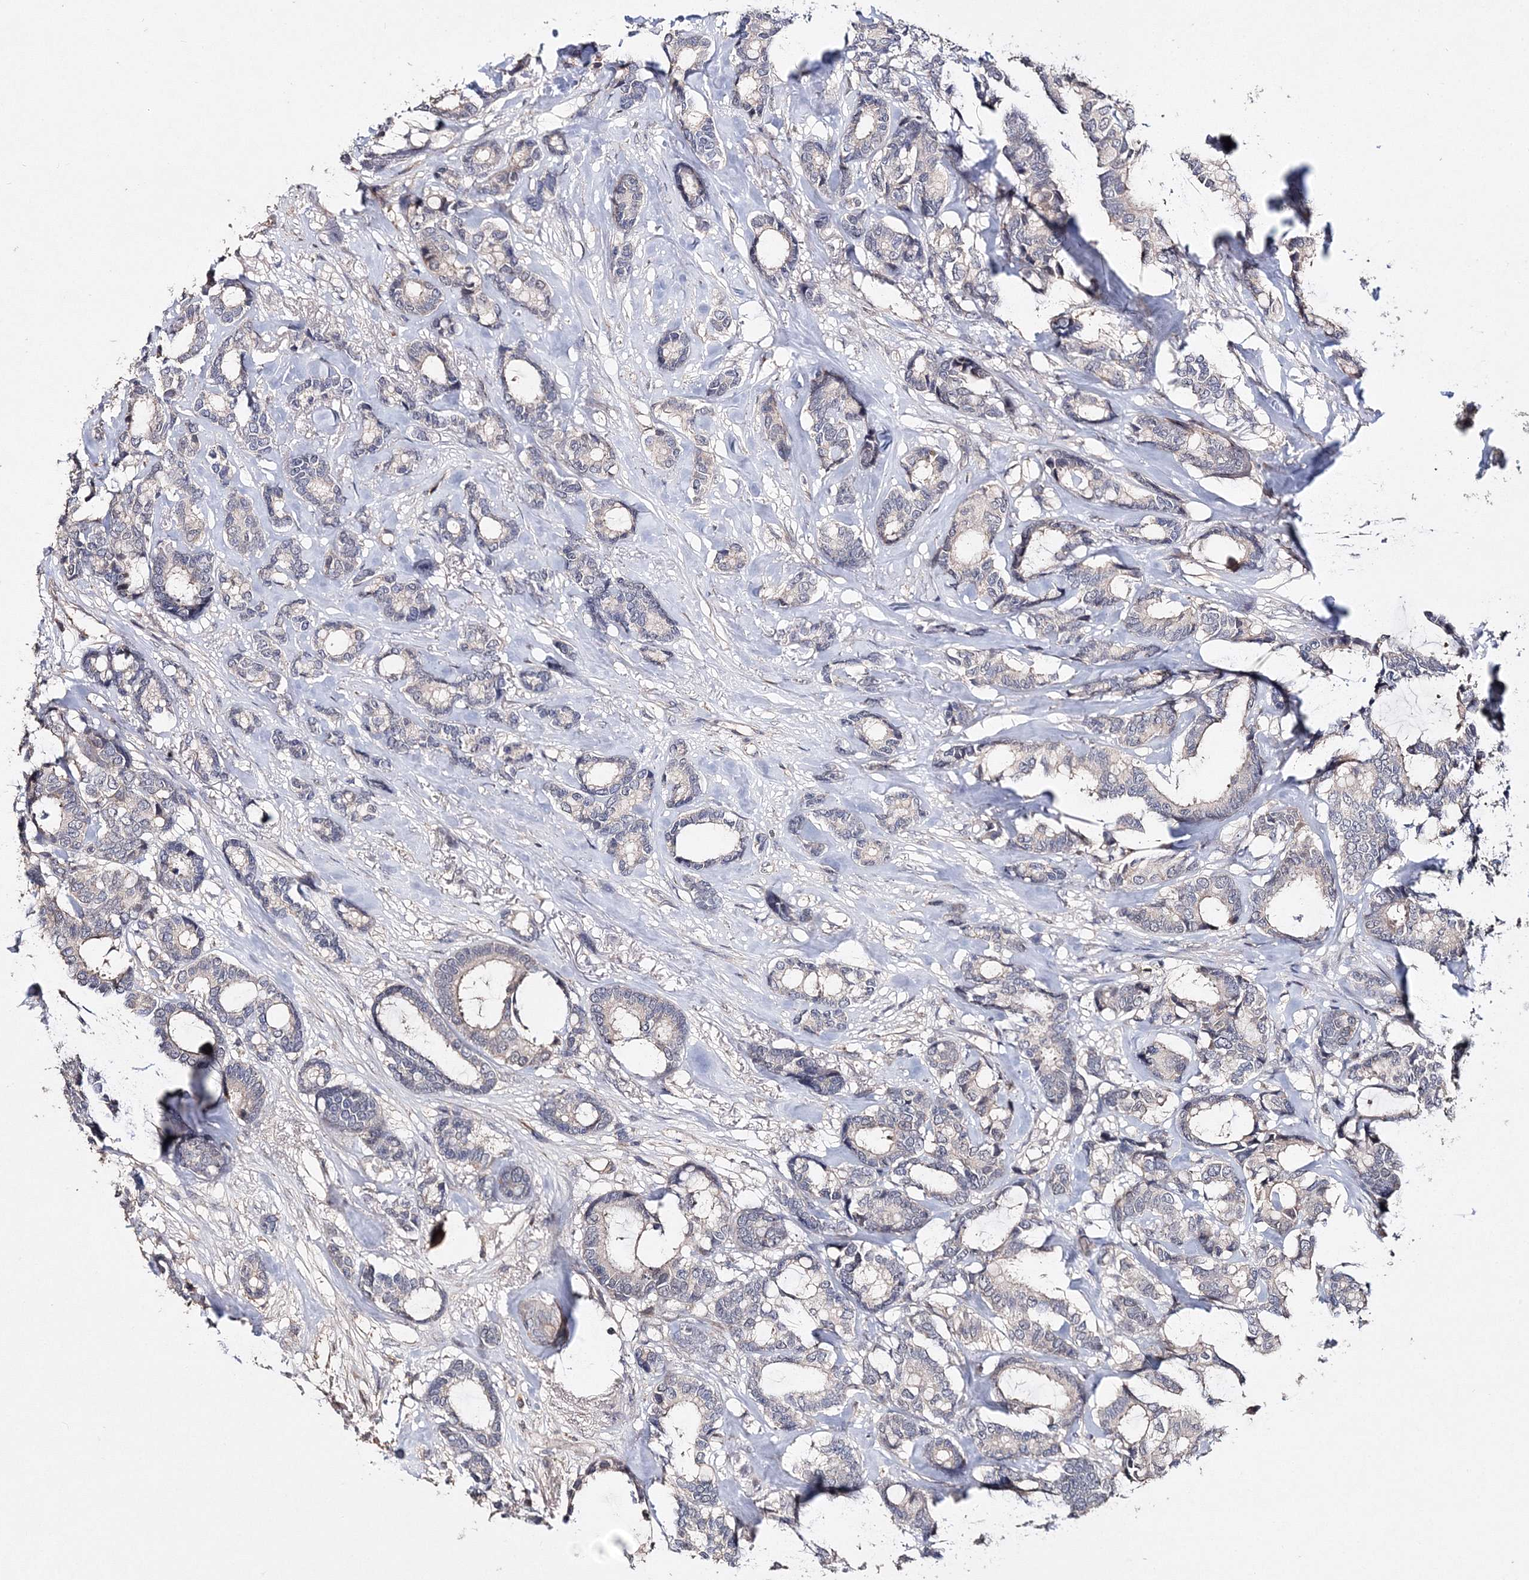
{"staining": {"intensity": "negative", "quantity": "none", "location": "none"}, "tissue": "breast cancer", "cell_type": "Tumor cells", "image_type": "cancer", "snomed": [{"axis": "morphology", "description": "Duct carcinoma"}, {"axis": "topography", "description": "Breast"}], "caption": "Tumor cells show no significant protein staining in breast invasive ductal carcinoma.", "gene": "GJB5", "patient": {"sex": "female", "age": 87}}